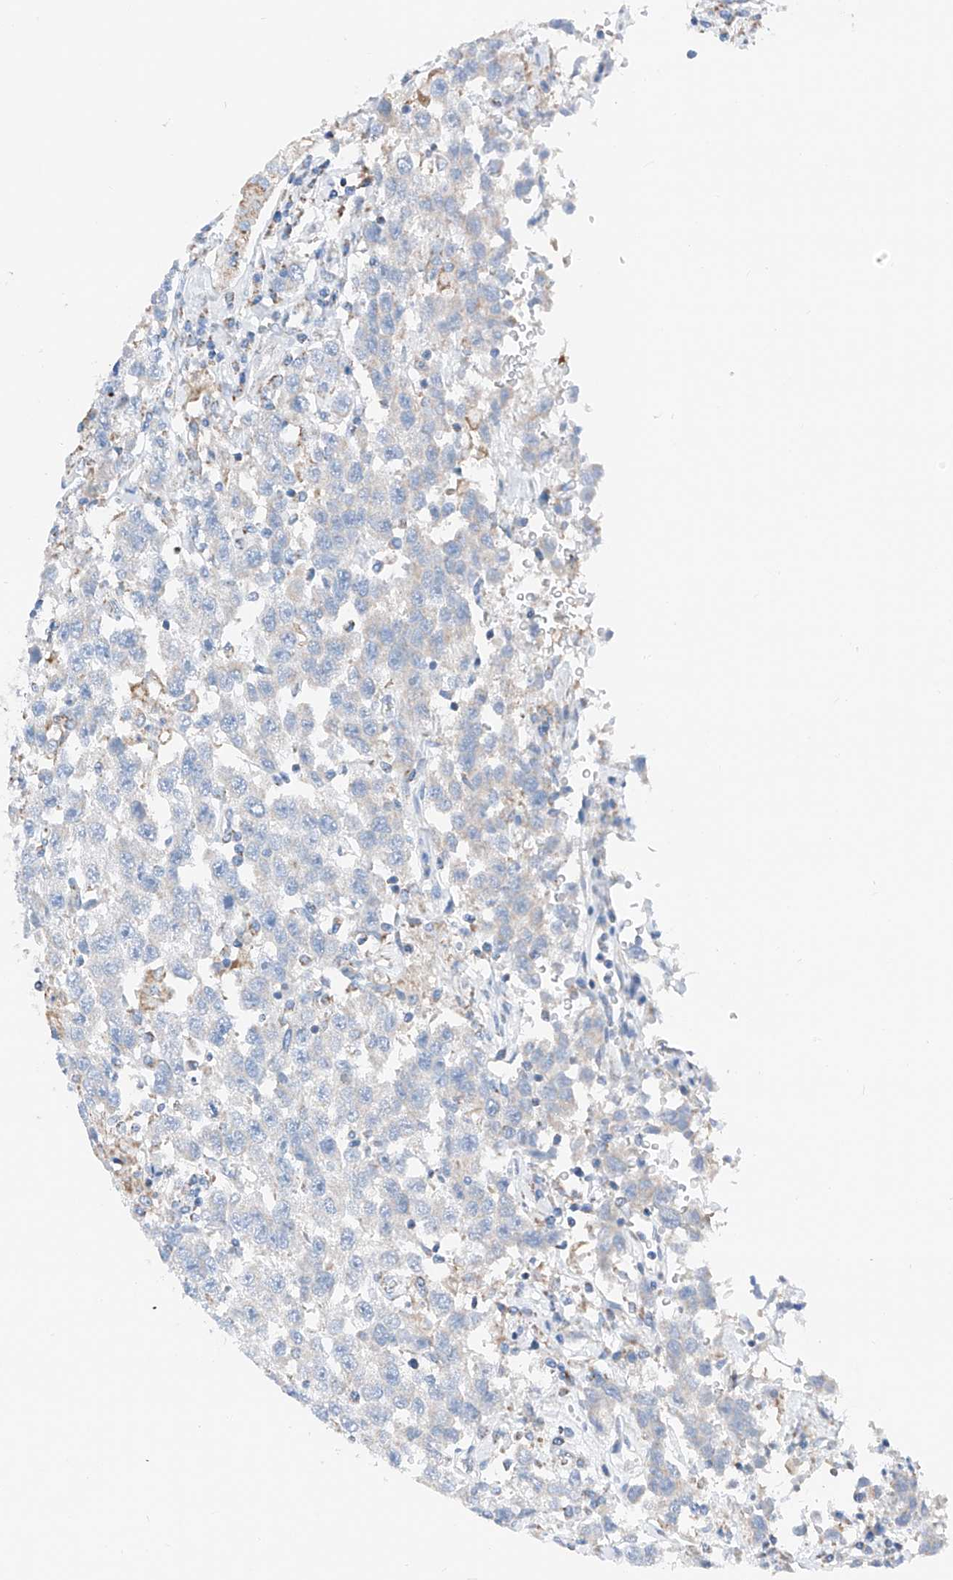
{"staining": {"intensity": "negative", "quantity": "none", "location": "none"}, "tissue": "testis cancer", "cell_type": "Tumor cells", "image_type": "cancer", "snomed": [{"axis": "morphology", "description": "Seminoma, NOS"}, {"axis": "topography", "description": "Testis"}], "caption": "The photomicrograph demonstrates no staining of tumor cells in testis cancer. Nuclei are stained in blue.", "gene": "MRAP", "patient": {"sex": "male", "age": 41}}